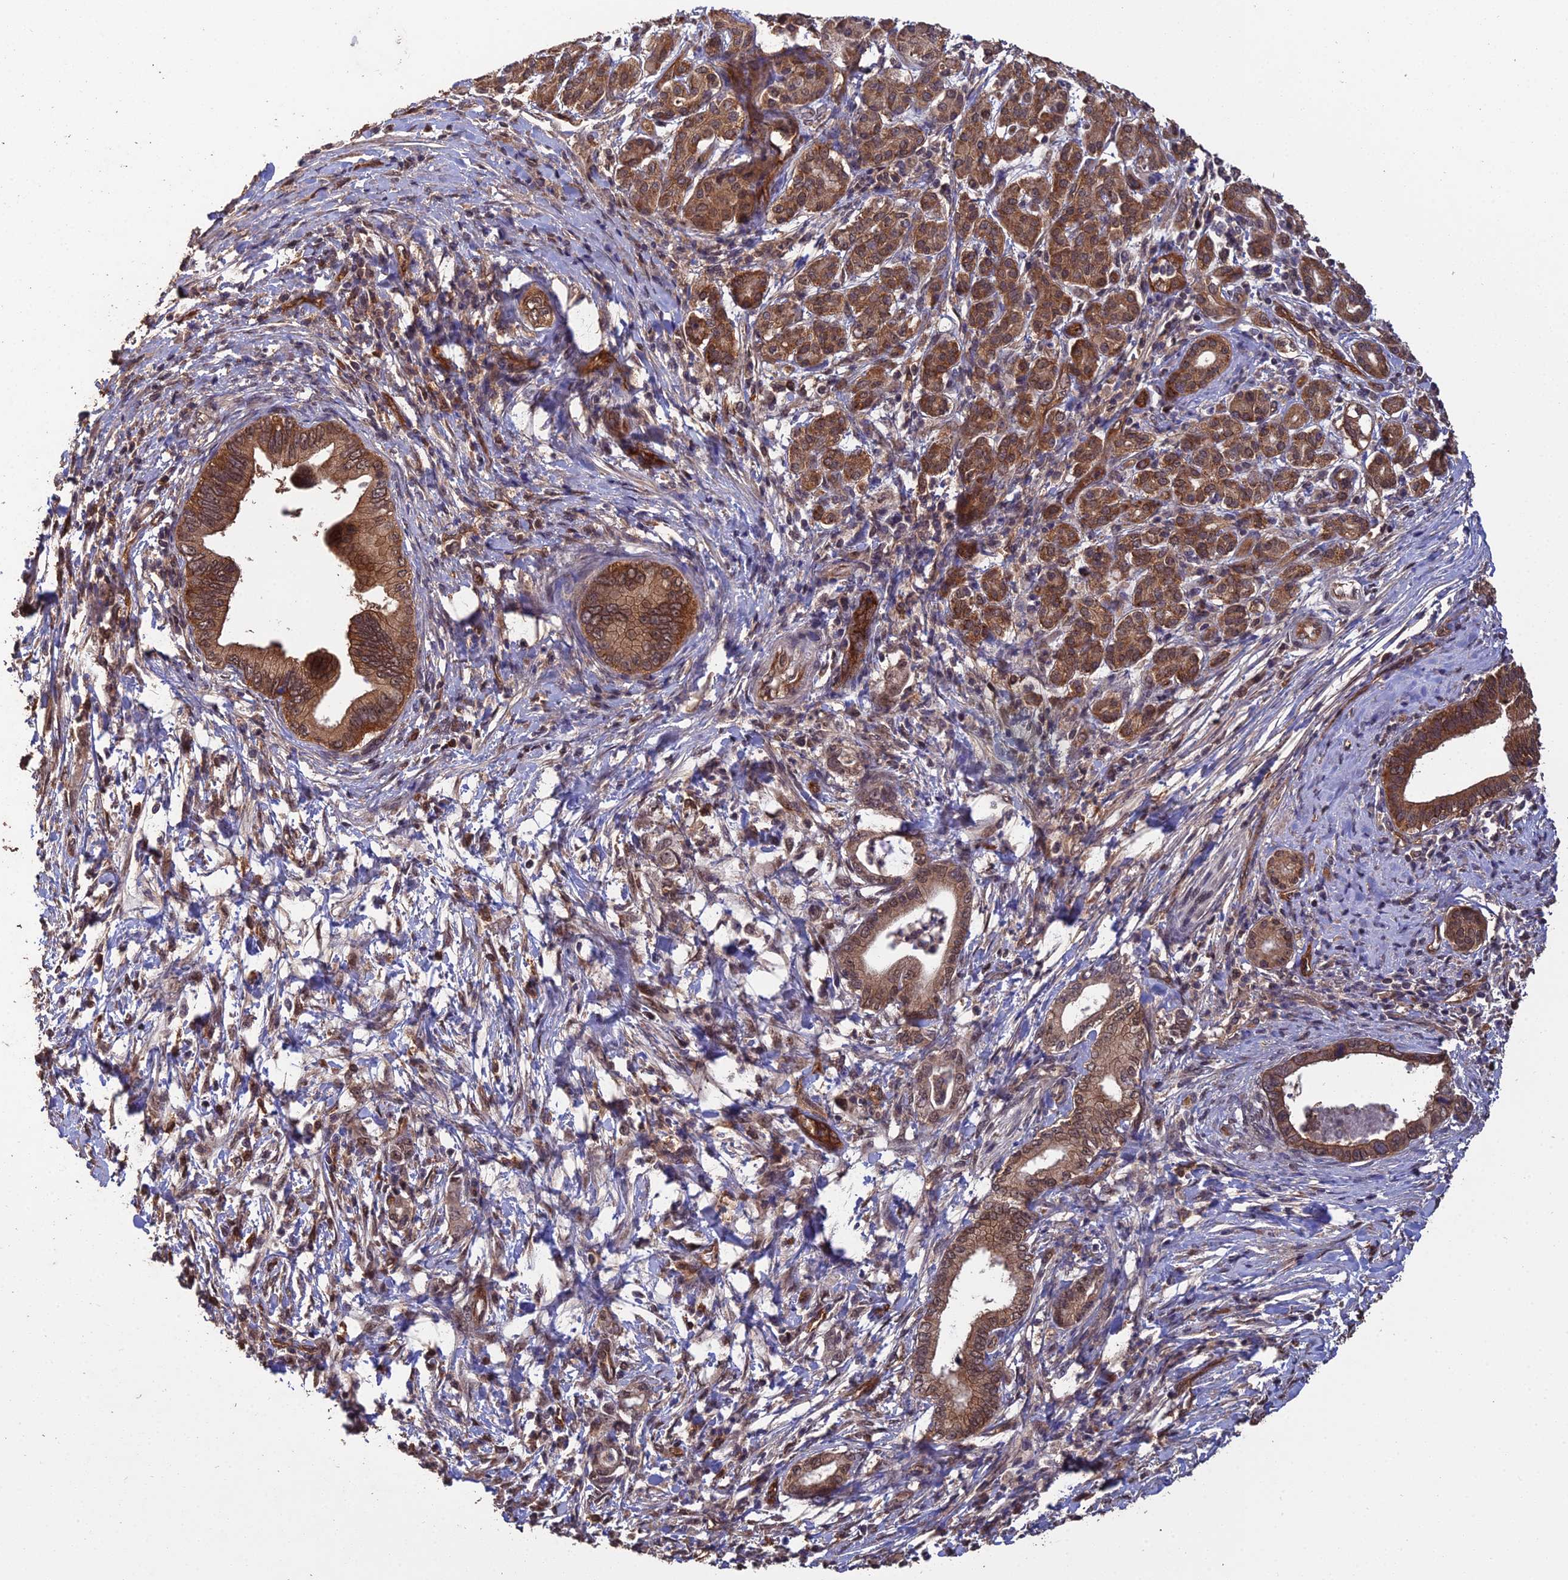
{"staining": {"intensity": "moderate", "quantity": "25%-75%", "location": "cytoplasmic/membranous,nuclear"}, "tissue": "pancreatic cancer", "cell_type": "Tumor cells", "image_type": "cancer", "snomed": [{"axis": "morphology", "description": "Normal tissue, NOS"}, {"axis": "morphology", "description": "Adenocarcinoma, NOS"}, {"axis": "topography", "description": "Pancreas"}], "caption": "Human pancreatic cancer (adenocarcinoma) stained with a brown dye demonstrates moderate cytoplasmic/membranous and nuclear positive staining in approximately 25%-75% of tumor cells.", "gene": "RALGAPA2", "patient": {"sex": "female", "age": 55}}